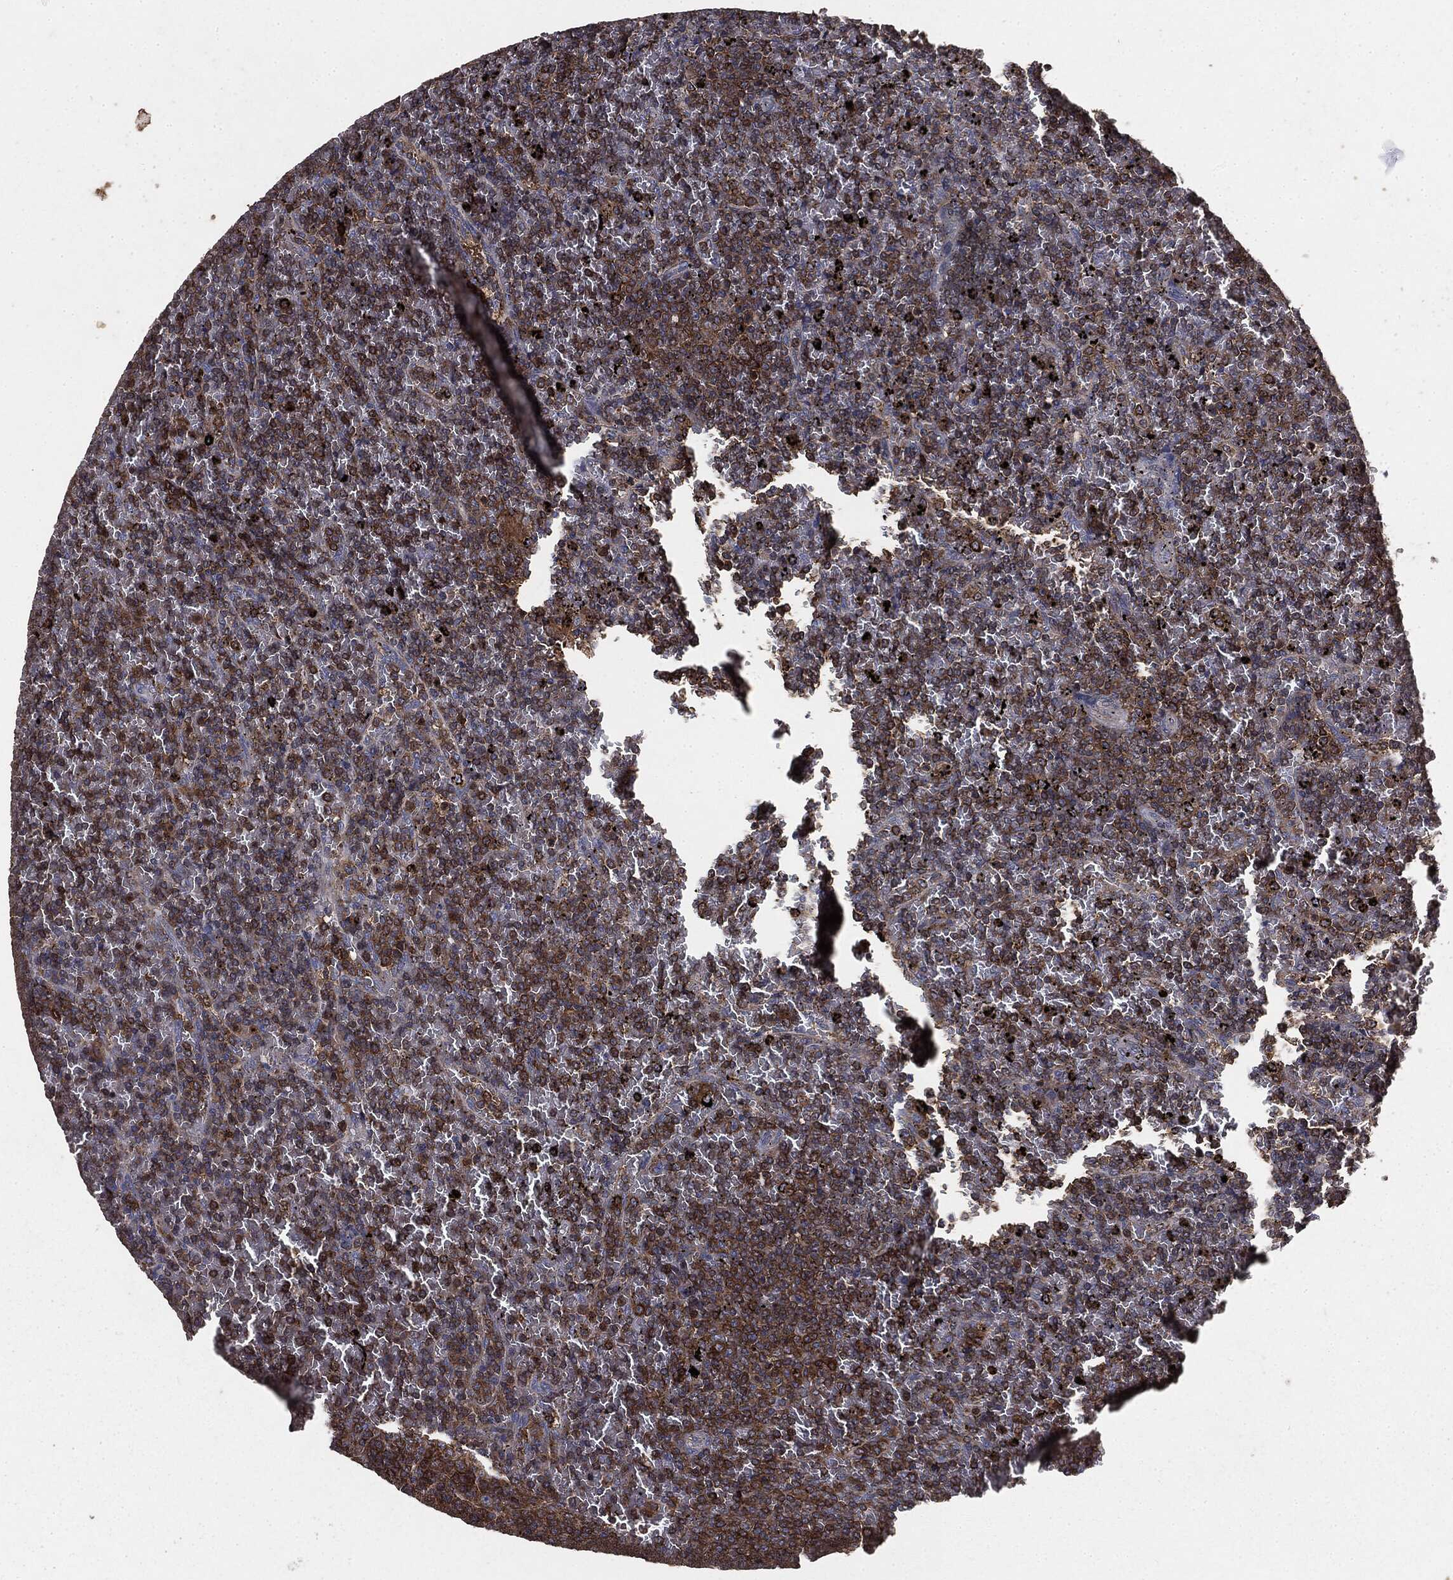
{"staining": {"intensity": "strong", "quantity": "25%-75%", "location": "cytoplasmic/membranous"}, "tissue": "lymphoma", "cell_type": "Tumor cells", "image_type": "cancer", "snomed": [{"axis": "morphology", "description": "Malignant lymphoma, non-Hodgkin's type, Low grade"}, {"axis": "topography", "description": "Spleen"}], "caption": "Low-grade malignant lymphoma, non-Hodgkin's type stained for a protein demonstrates strong cytoplasmic/membranous positivity in tumor cells.", "gene": "GNB5", "patient": {"sex": "female", "age": 77}}